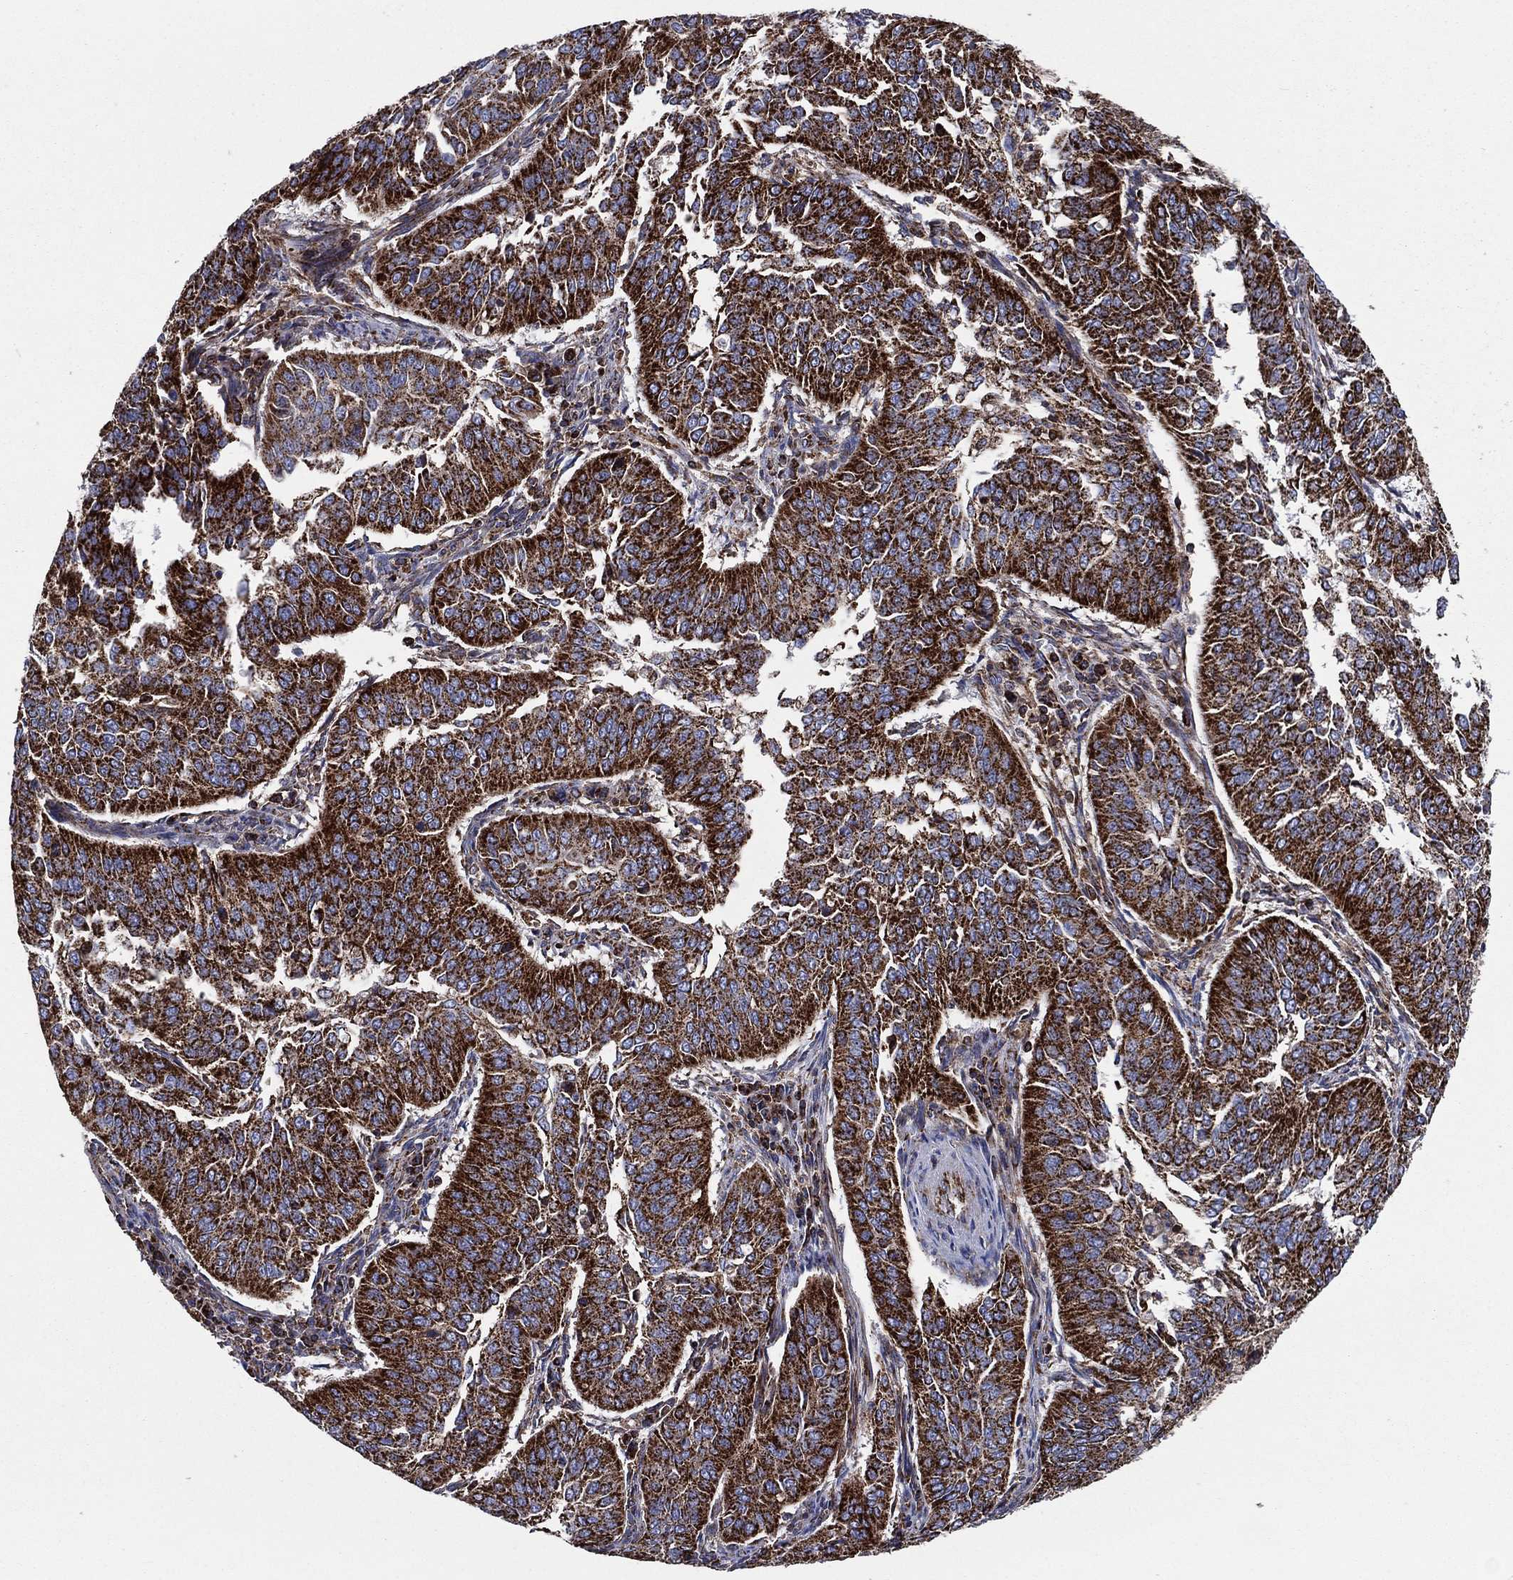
{"staining": {"intensity": "strong", "quantity": ">75%", "location": "cytoplasmic/membranous"}, "tissue": "cervical cancer", "cell_type": "Tumor cells", "image_type": "cancer", "snomed": [{"axis": "morphology", "description": "Normal tissue, NOS"}, {"axis": "morphology", "description": "Squamous cell carcinoma, NOS"}, {"axis": "topography", "description": "Cervix"}], "caption": "This micrograph demonstrates immunohistochemistry staining of cervical cancer, with high strong cytoplasmic/membranous expression in about >75% of tumor cells.", "gene": "ANKRD37", "patient": {"sex": "female", "age": 39}}